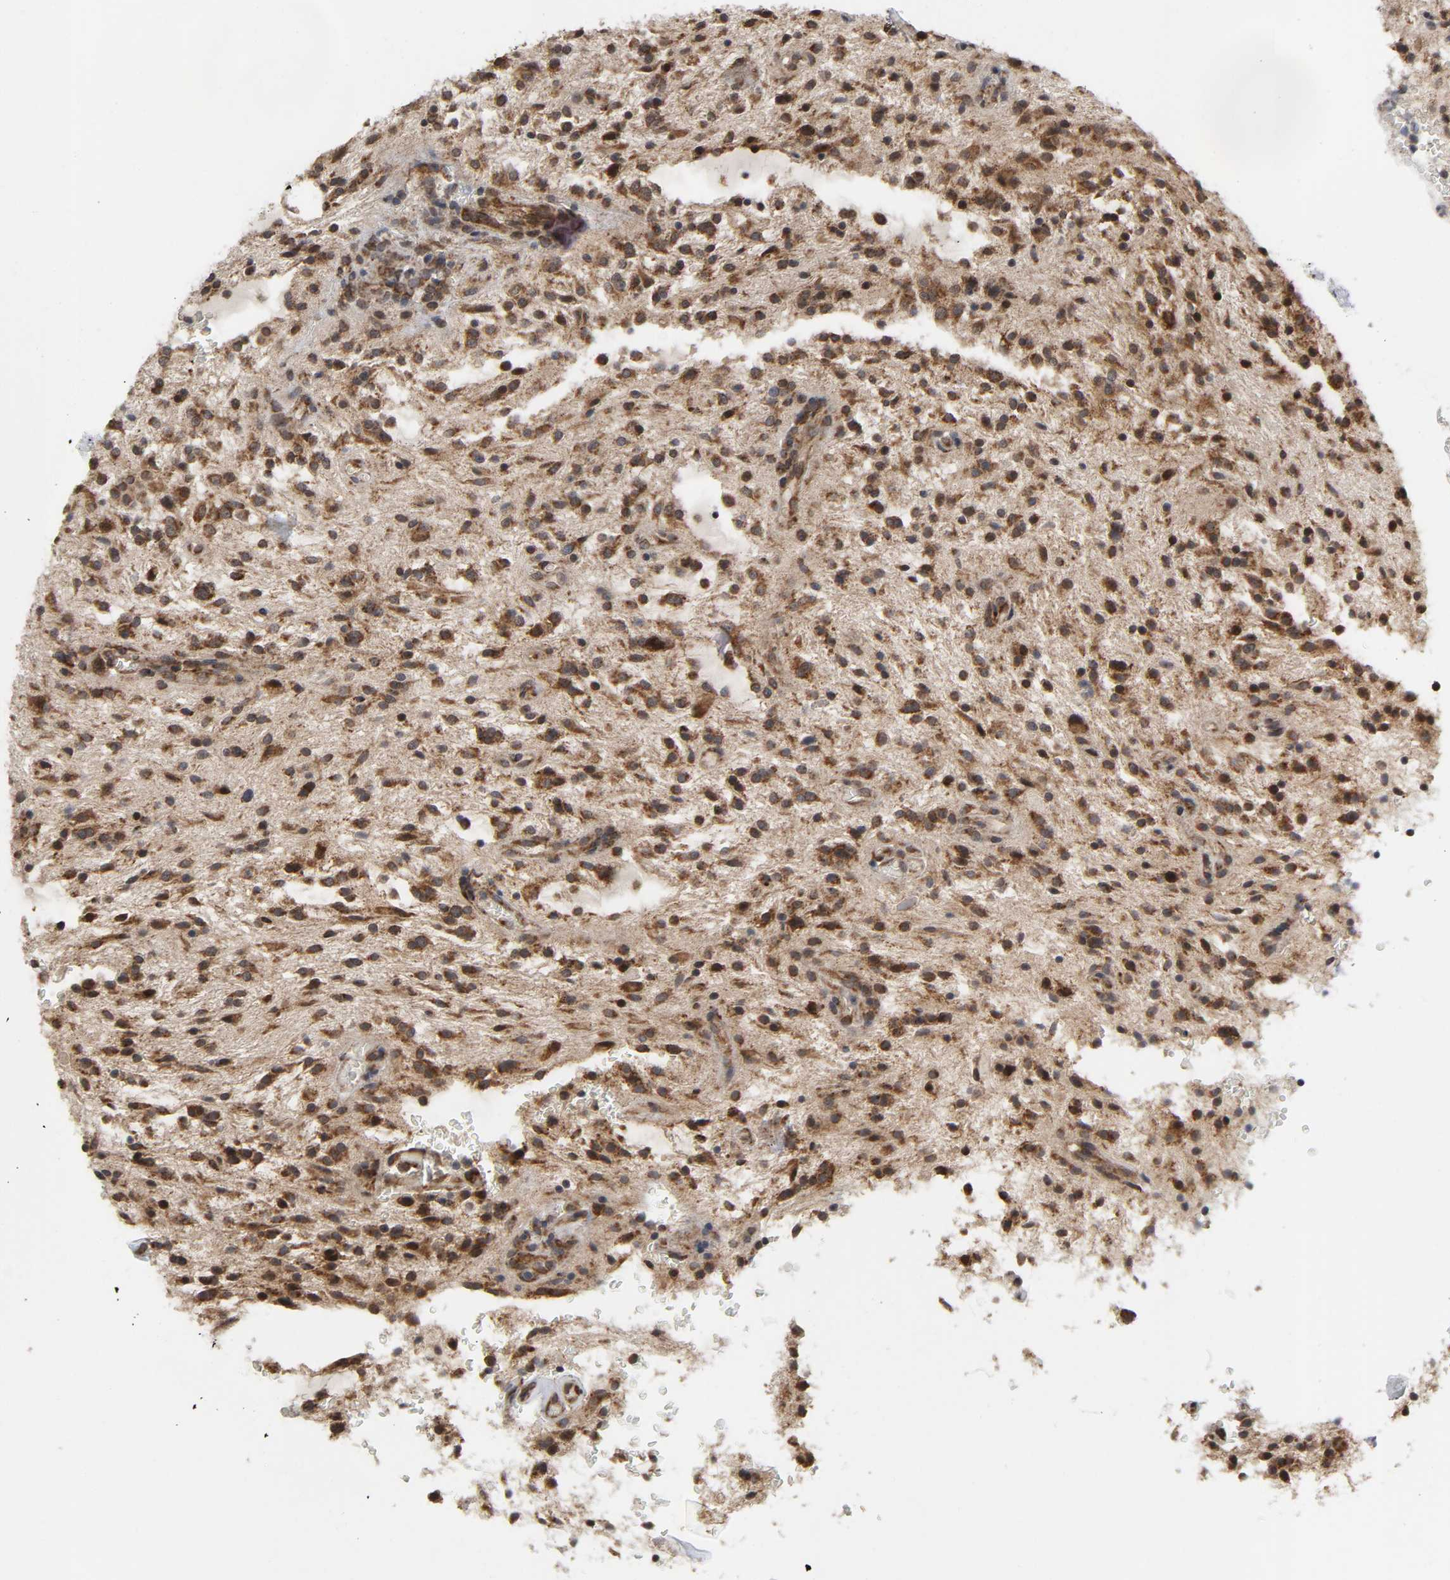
{"staining": {"intensity": "strong", "quantity": ">75%", "location": "cytoplasmic/membranous"}, "tissue": "glioma", "cell_type": "Tumor cells", "image_type": "cancer", "snomed": [{"axis": "morphology", "description": "Glioma, malignant, NOS"}, {"axis": "topography", "description": "Cerebellum"}], "caption": "Brown immunohistochemical staining in glioma reveals strong cytoplasmic/membranous staining in approximately >75% of tumor cells.", "gene": "SLC30A9", "patient": {"sex": "female", "age": 10}}